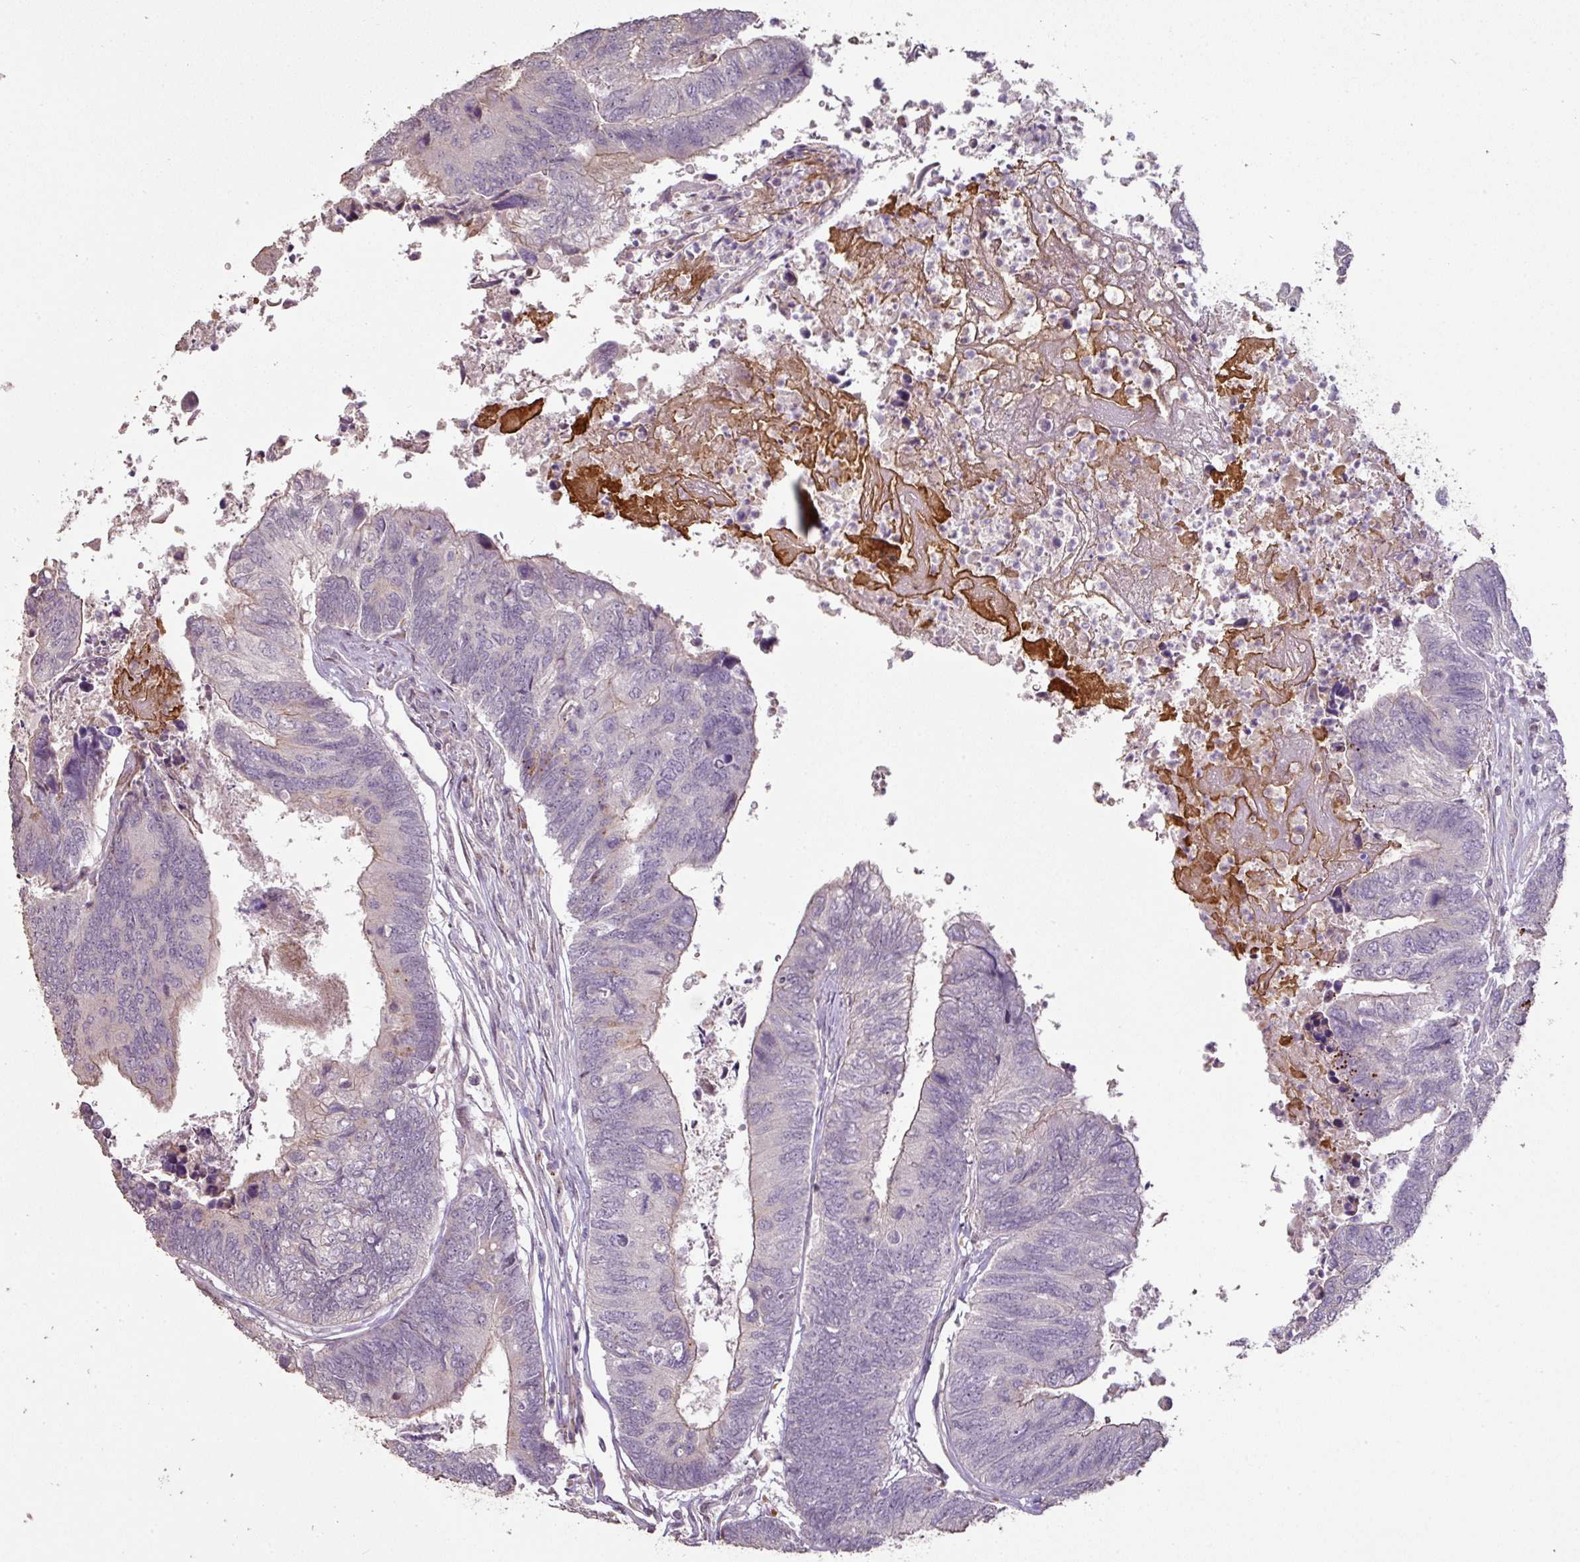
{"staining": {"intensity": "weak", "quantity": "<25%", "location": "cytoplasmic/membranous"}, "tissue": "colorectal cancer", "cell_type": "Tumor cells", "image_type": "cancer", "snomed": [{"axis": "morphology", "description": "Adenocarcinoma, NOS"}, {"axis": "topography", "description": "Colon"}], "caption": "DAB (3,3'-diaminobenzidine) immunohistochemical staining of human adenocarcinoma (colorectal) demonstrates no significant expression in tumor cells.", "gene": "CXCR5", "patient": {"sex": "female", "age": 67}}